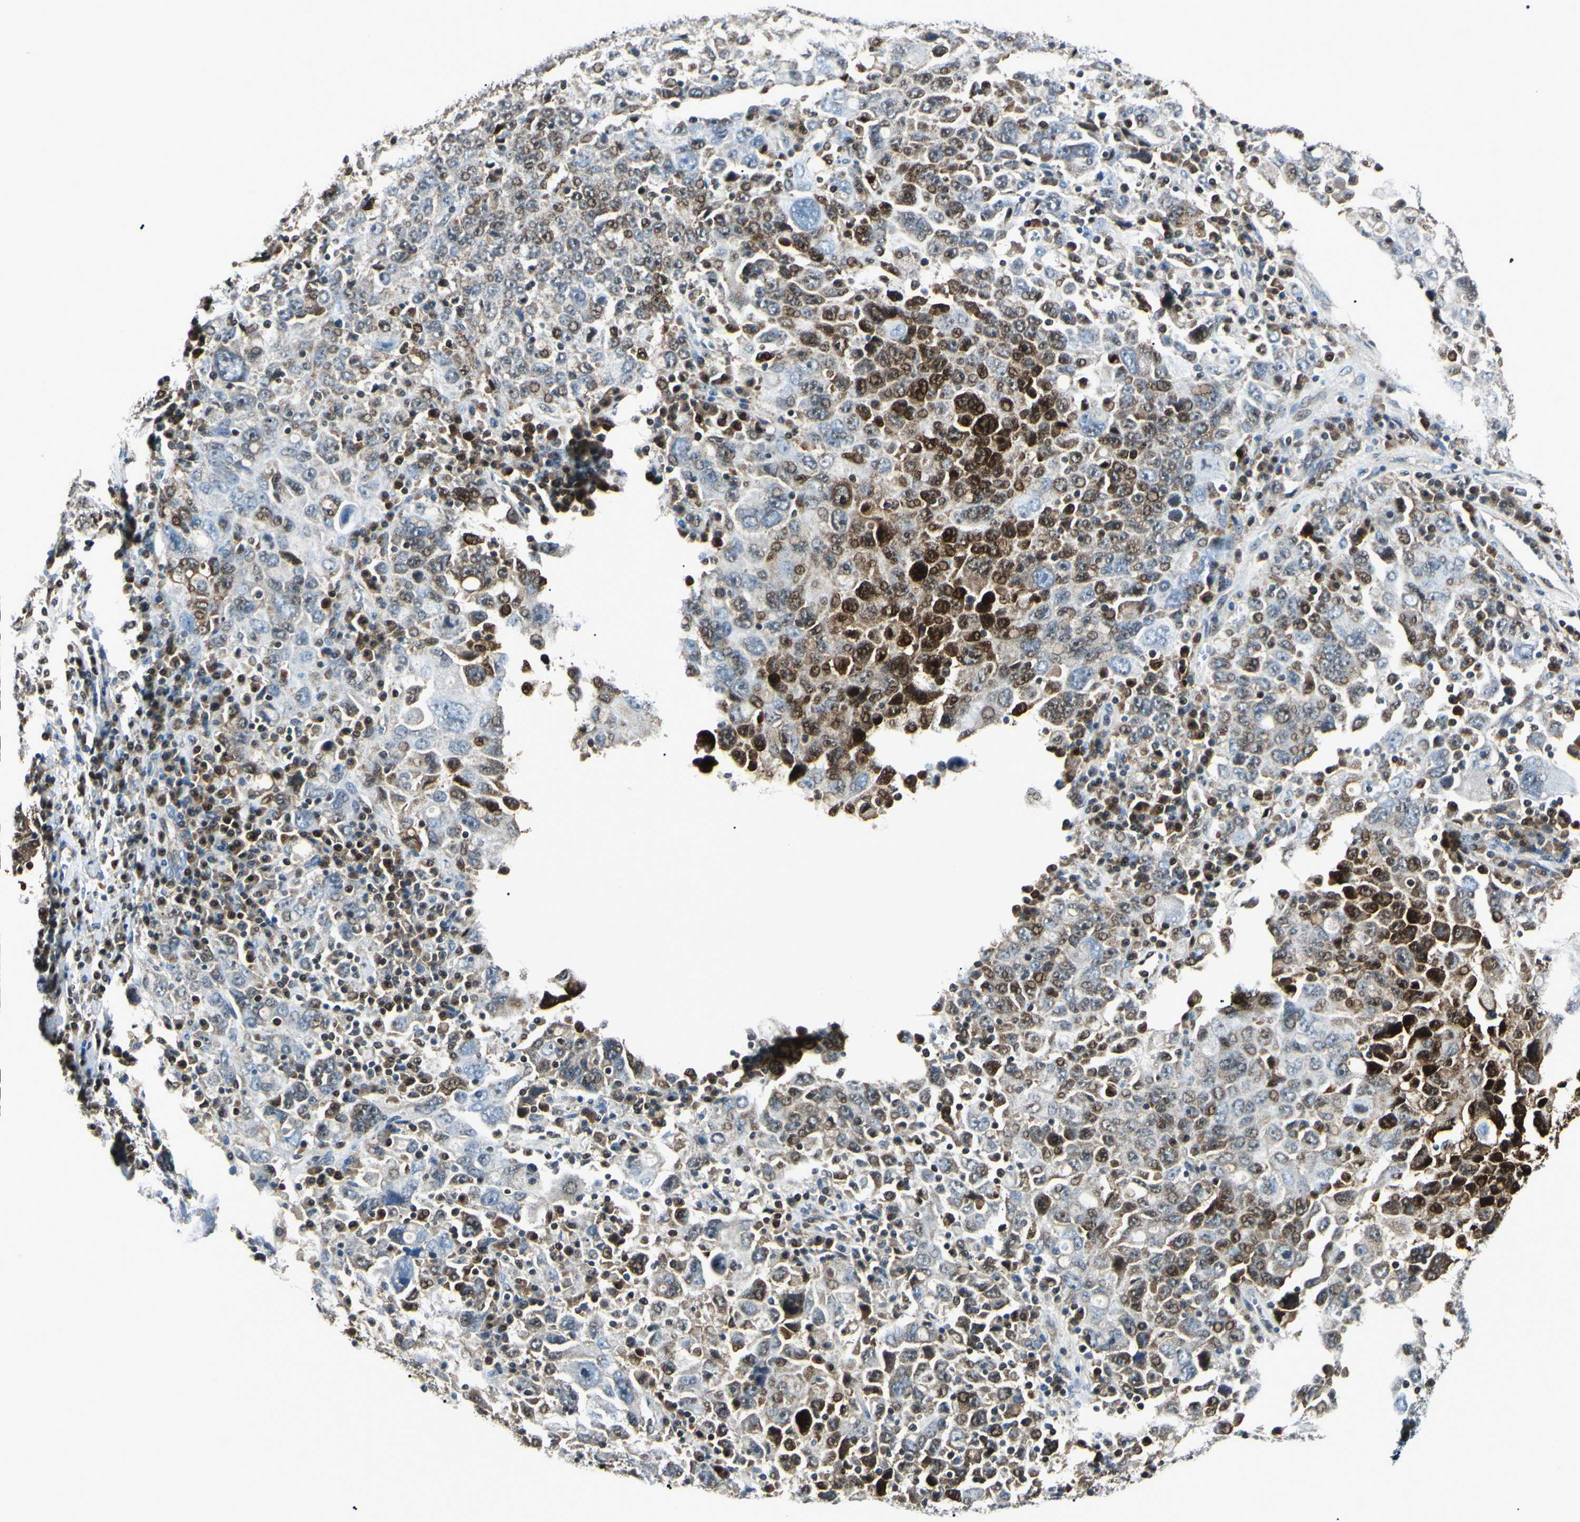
{"staining": {"intensity": "strong", "quantity": "<25%", "location": "cytoplasmic/membranous,nuclear"}, "tissue": "ovarian cancer", "cell_type": "Tumor cells", "image_type": "cancer", "snomed": [{"axis": "morphology", "description": "Carcinoma, endometroid"}, {"axis": "topography", "description": "Ovary"}], "caption": "Brown immunohistochemical staining in endometroid carcinoma (ovarian) shows strong cytoplasmic/membranous and nuclear expression in about <25% of tumor cells. The protein of interest is stained brown, and the nuclei are stained in blue (DAB (3,3'-diaminobenzidine) IHC with brightfield microscopy, high magnification).", "gene": "PGK1", "patient": {"sex": "female", "age": 62}}